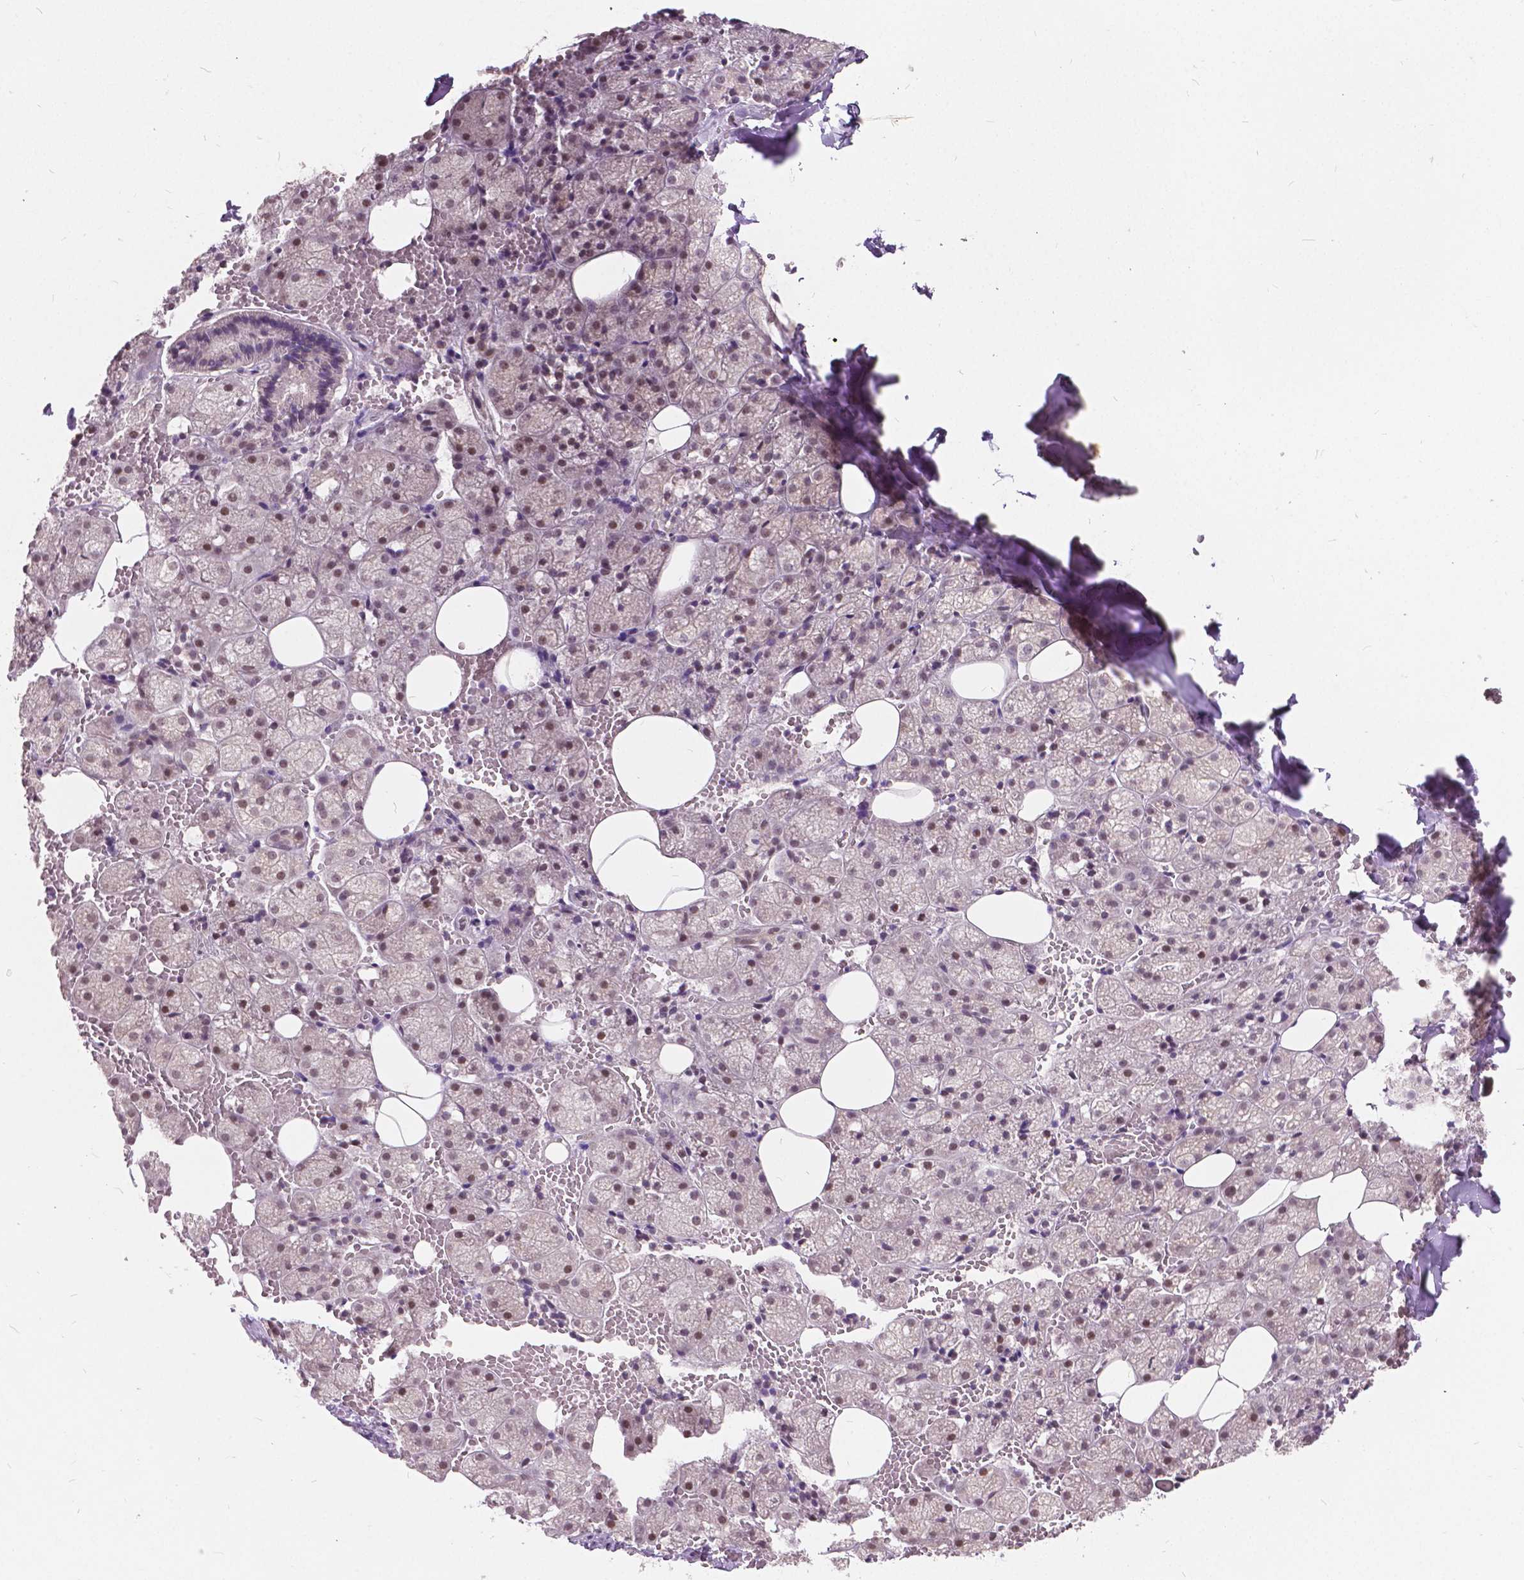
{"staining": {"intensity": "moderate", "quantity": ">75%", "location": "nuclear"}, "tissue": "salivary gland", "cell_type": "Glandular cells", "image_type": "normal", "snomed": [{"axis": "morphology", "description": "Normal tissue, NOS"}, {"axis": "topography", "description": "Salivary gland"}, {"axis": "topography", "description": "Peripheral nerve tissue"}], "caption": "Immunohistochemical staining of benign human salivary gland shows moderate nuclear protein staining in approximately >75% of glandular cells. The staining was performed using DAB to visualize the protein expression in brown, while the nuclei were stained in blue with hematoxylin (Magnification: 20x).", "gene": "HOXA10", "patient": {"sex": "male", "age": 38}}